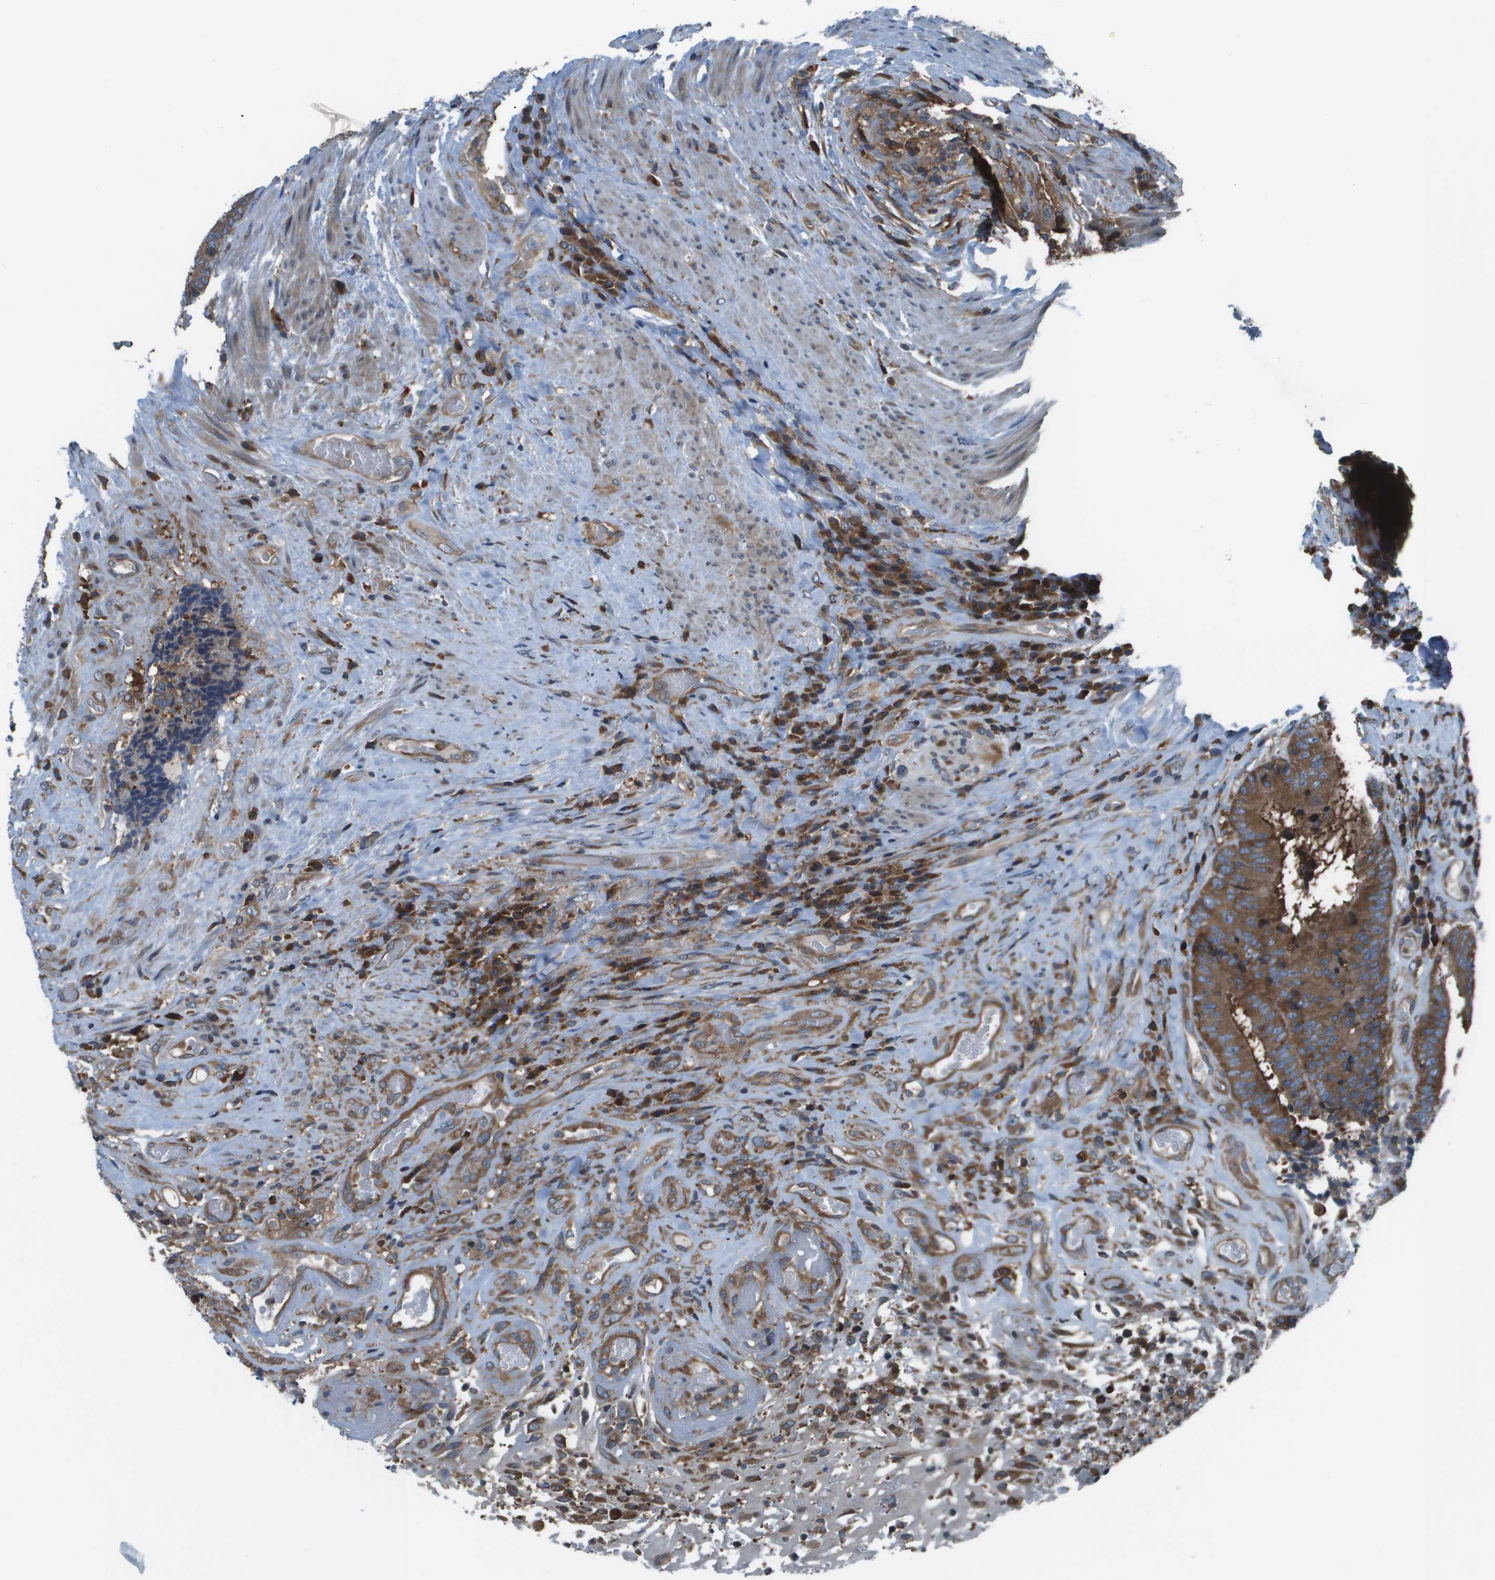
{"staining": {"intensity": "moderate", "quantity": ">75%", "location": "cytoplasmic/membranous"}, "tissue": "colorectal cancer", "cell_type": "Tumor cells", "image_type": "cancer", "snomed": [{"axis": "morphology", "description": "Adenocarcinoma, NOS"}, {"axis": "topography", "description": "Rectum"}], "caption": "A photomicrograph of colorectal adenocarcinoma stained for a protein shows moderate cytoplasmic/membranous brown staining in tumor cells. (IHC, brightfield microscopy, high magnification).", "gene": "EIF3B", "patient": {"sex": "male", "age": 72}}